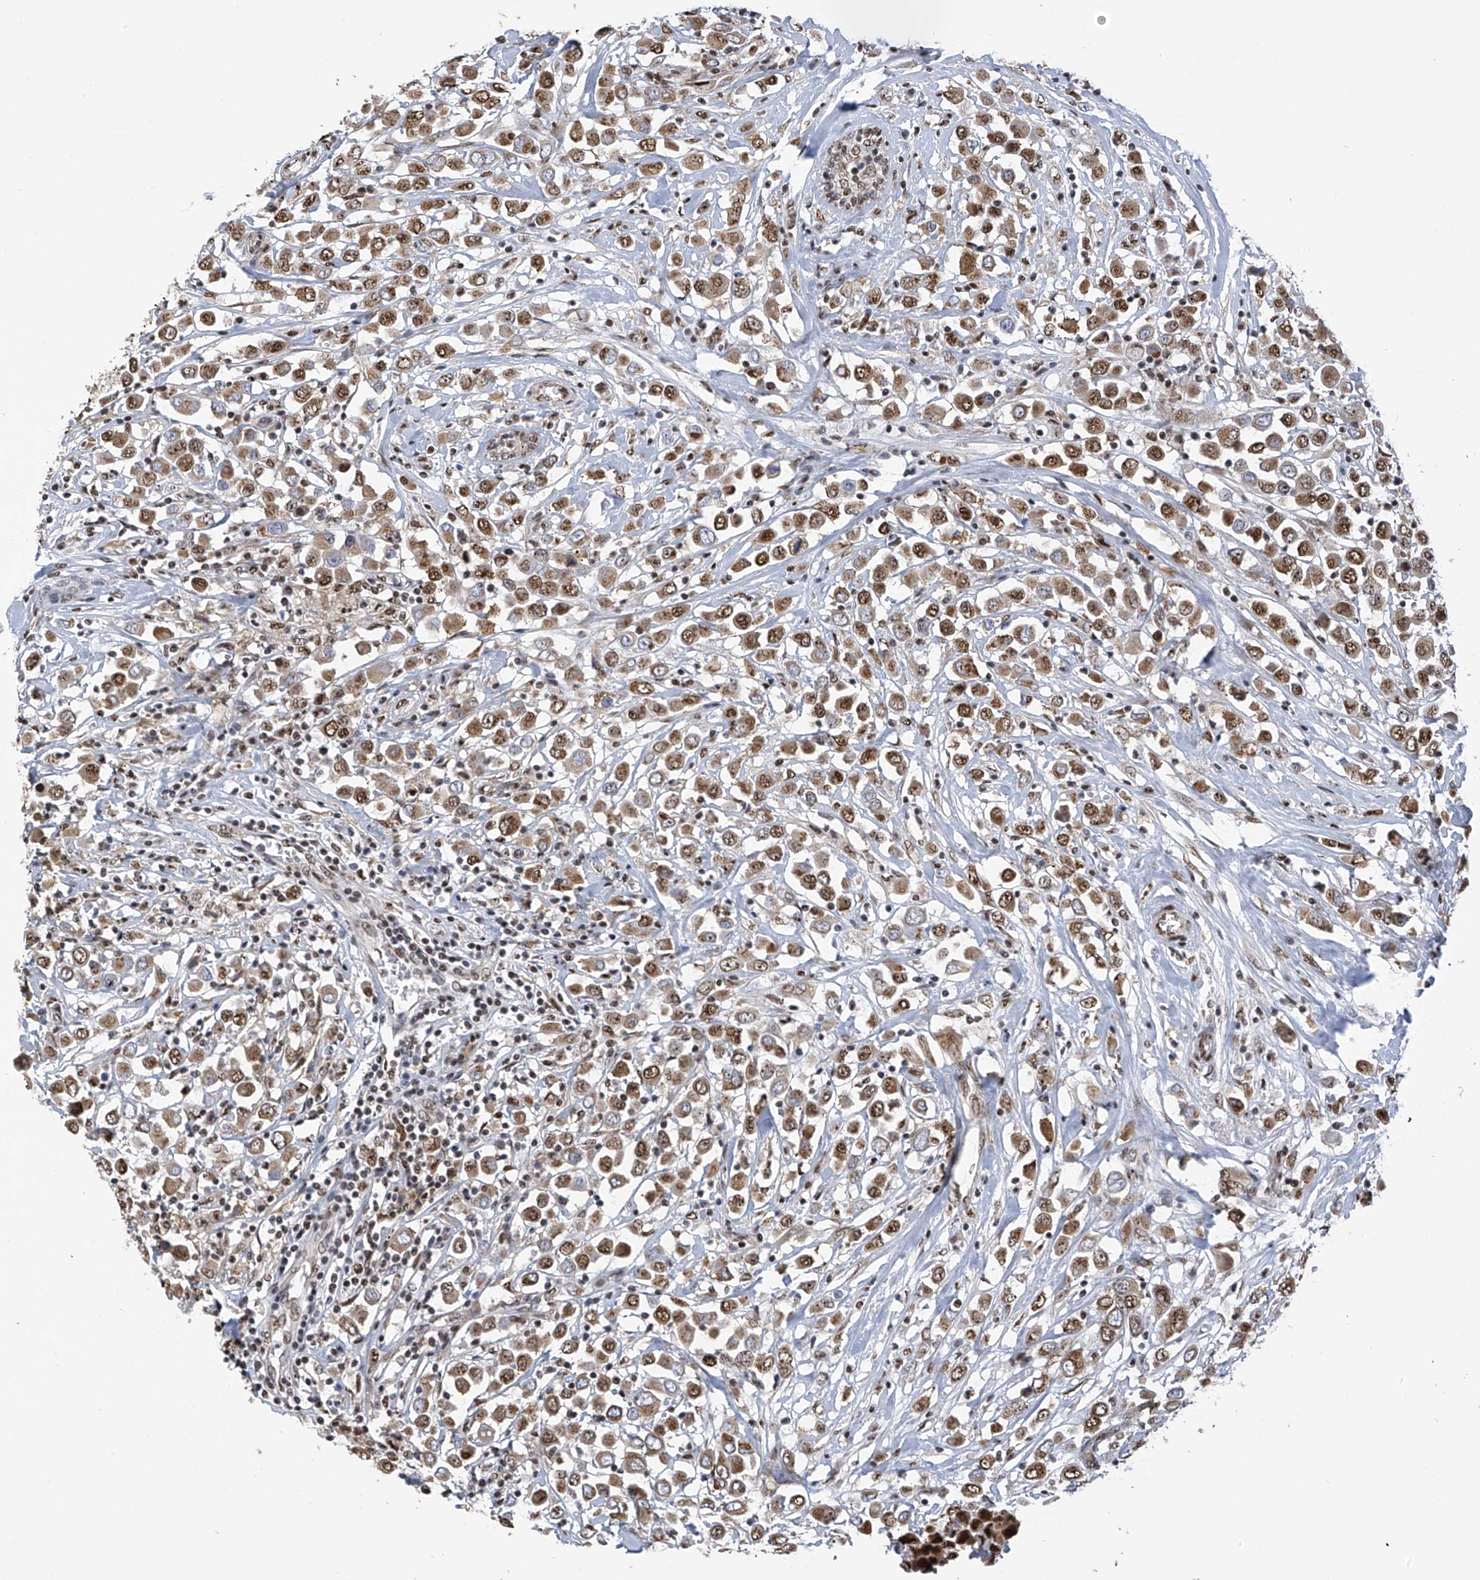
{"staining": {"intensity": "moderate", "quantity": ">75%", "location": "cytoplasmic/membranous,nuclear"}, "tissue": "breast cancer", "cell_type": "Tumor cells", "image_type": "cancer", "snomed": [{"axis": "morphology", "description": "Duct carcinoma"}, {"axis": "topography", "description": "Breast"}], "caption": "Brown immunohistochemical staining in breast intraductal carcinoma shows moderate cytoplasmic/membranous and nuclear positivity in about >75% of tumor cells.", "gene": "APLF", "patient": {"sex": "female", "age": 61}}